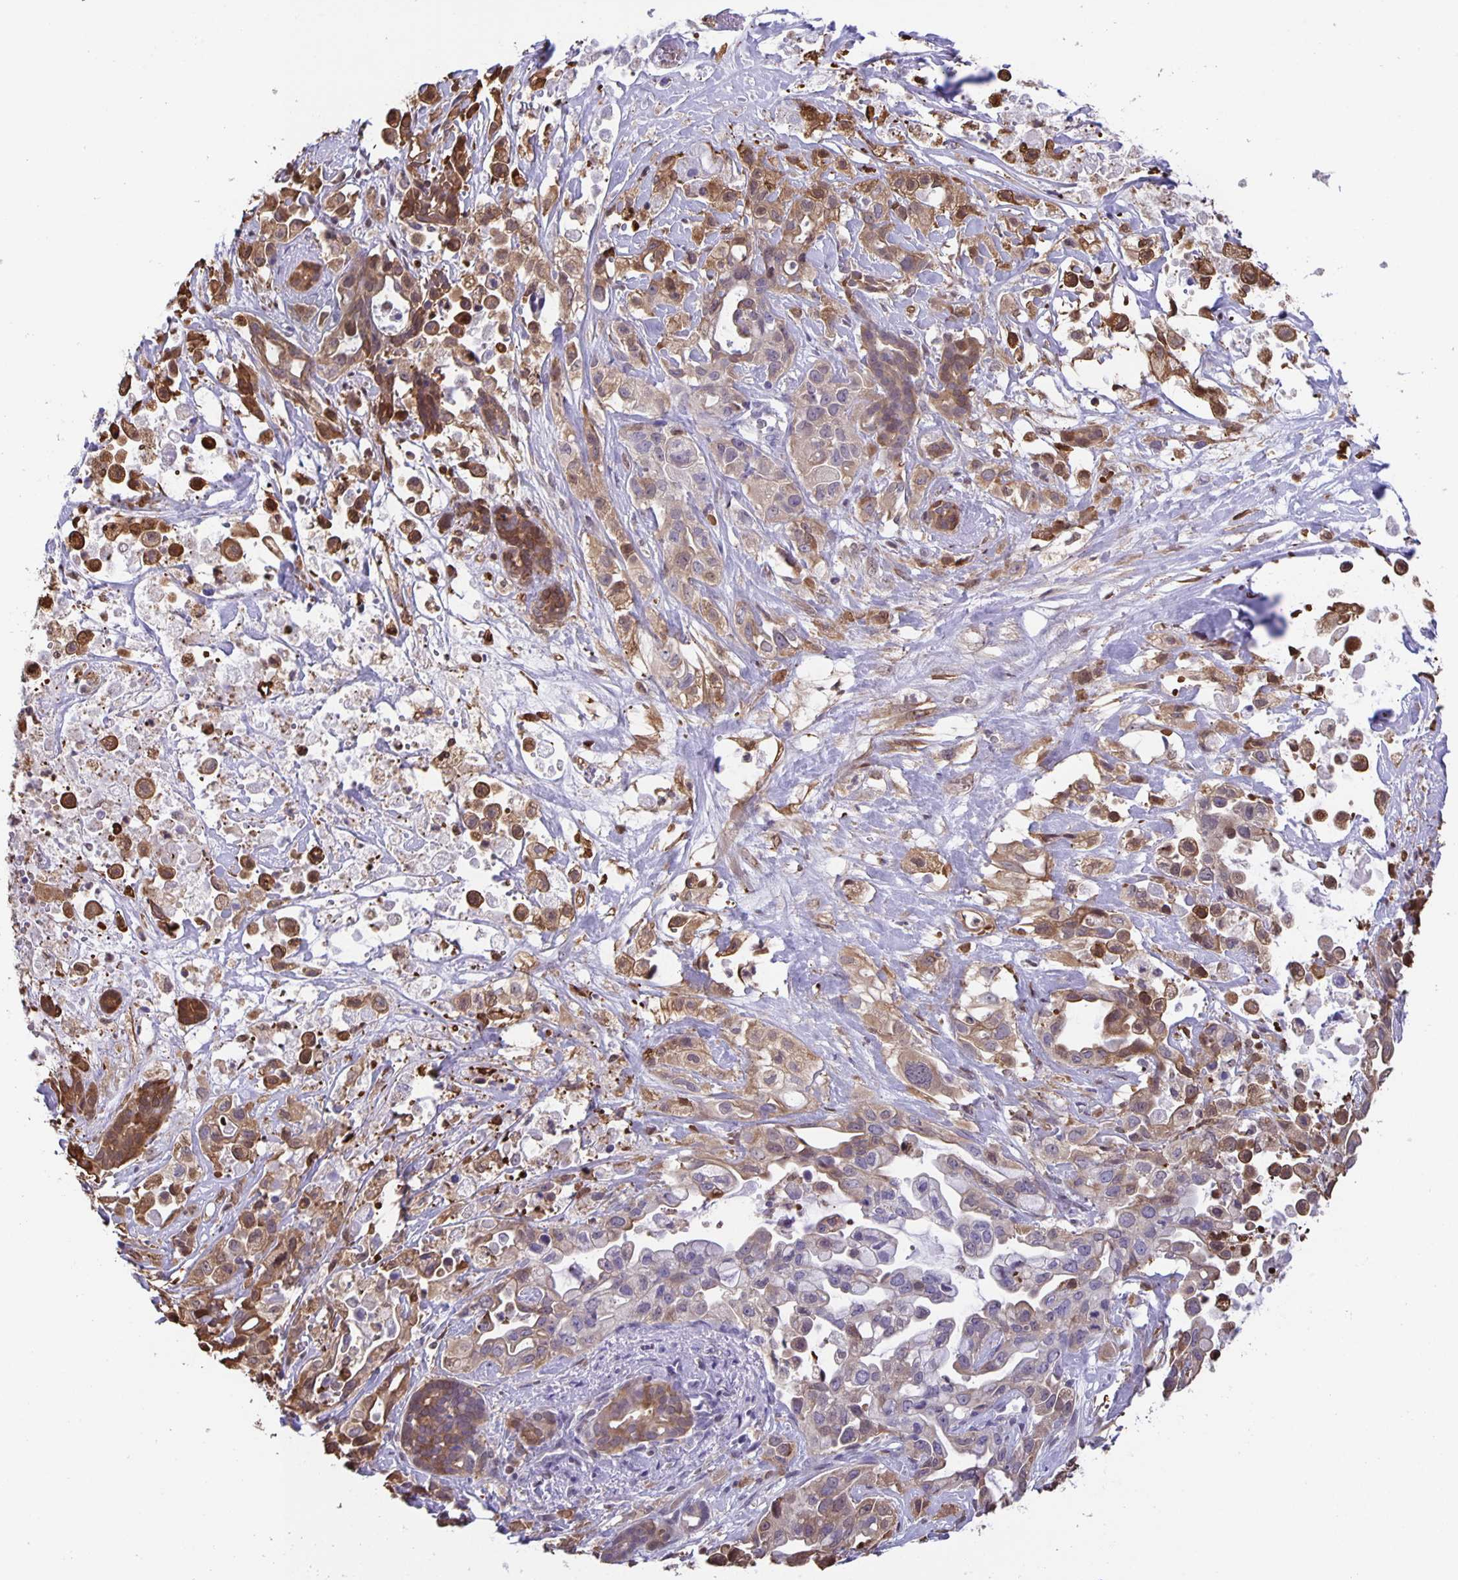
{"staining": {"intensity": "moderate", "quantity": "25%-75%", "location": "cytoplasmic/membranous"}, "tissue": "pancreatic cancer", "cell_type": "Tumor cells", "image_type": "cancer", "snomed": [{"axis": "morphology", "description": "Adenocarcinoma, NOS"}, {"axis": "topography", "description": "Pancreas"}], "caption": "High-power microscopy captured an immunohistochemistry (IHC) photomicrograph of pancreatic adenocarcinoma, revealing moderate cytoplasmic/membranous expression in about 25%-75% of tumor cells. (Brightfield microscopy of DAB IHC at high magnification).", "gene": "MARCHF6", "patient": {"sex": "male", "age": 44}}